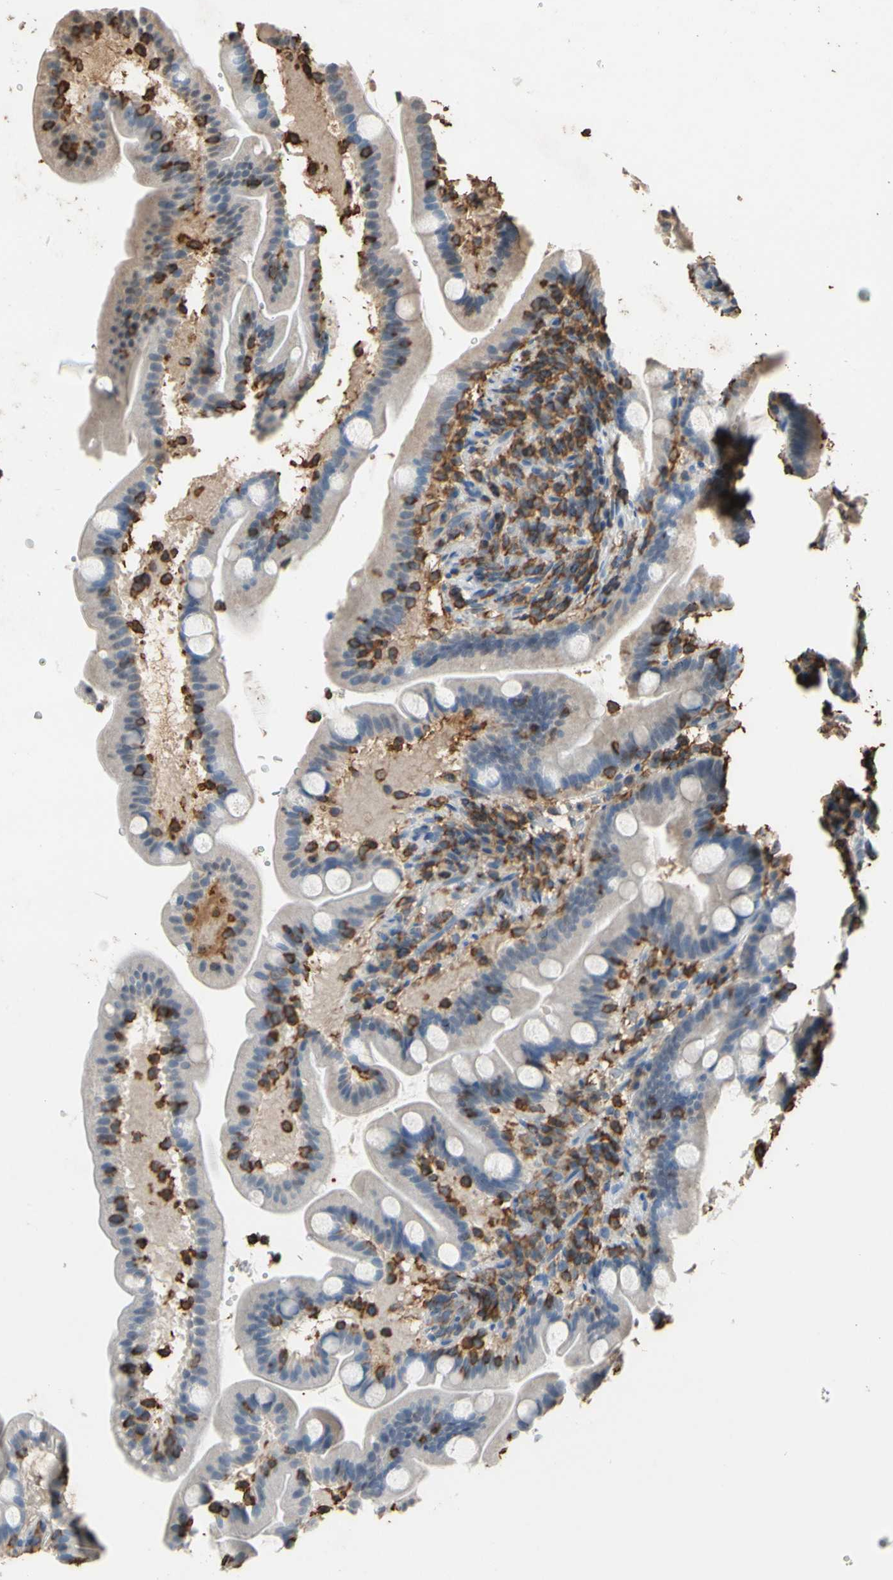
{"staining": {"intensity": "weak", "quantity": ">75%", "location": "cytoplasmic/membranous"}, "tissue": "duodenum", "cell_type": "Glandular cells", "image_type": "normal", "snomed": [{"axis": "morphology", "description": "Normal tissue, NOS"}, {"axis": "topography", "description": "Duodenum"}], "caption": "A brown stain highlights weak cytoplasmic/membranous positivity of a protein in glandular cells of benign human duodenum. (Stains: DAB (3,3'-diaminobenzidine) in brown, nuclei in blue, Microscopy: brightfield microscopy at high magnification).", "gene": "TNFSF13B", "patient": {"sex": "male", "age": 54}}